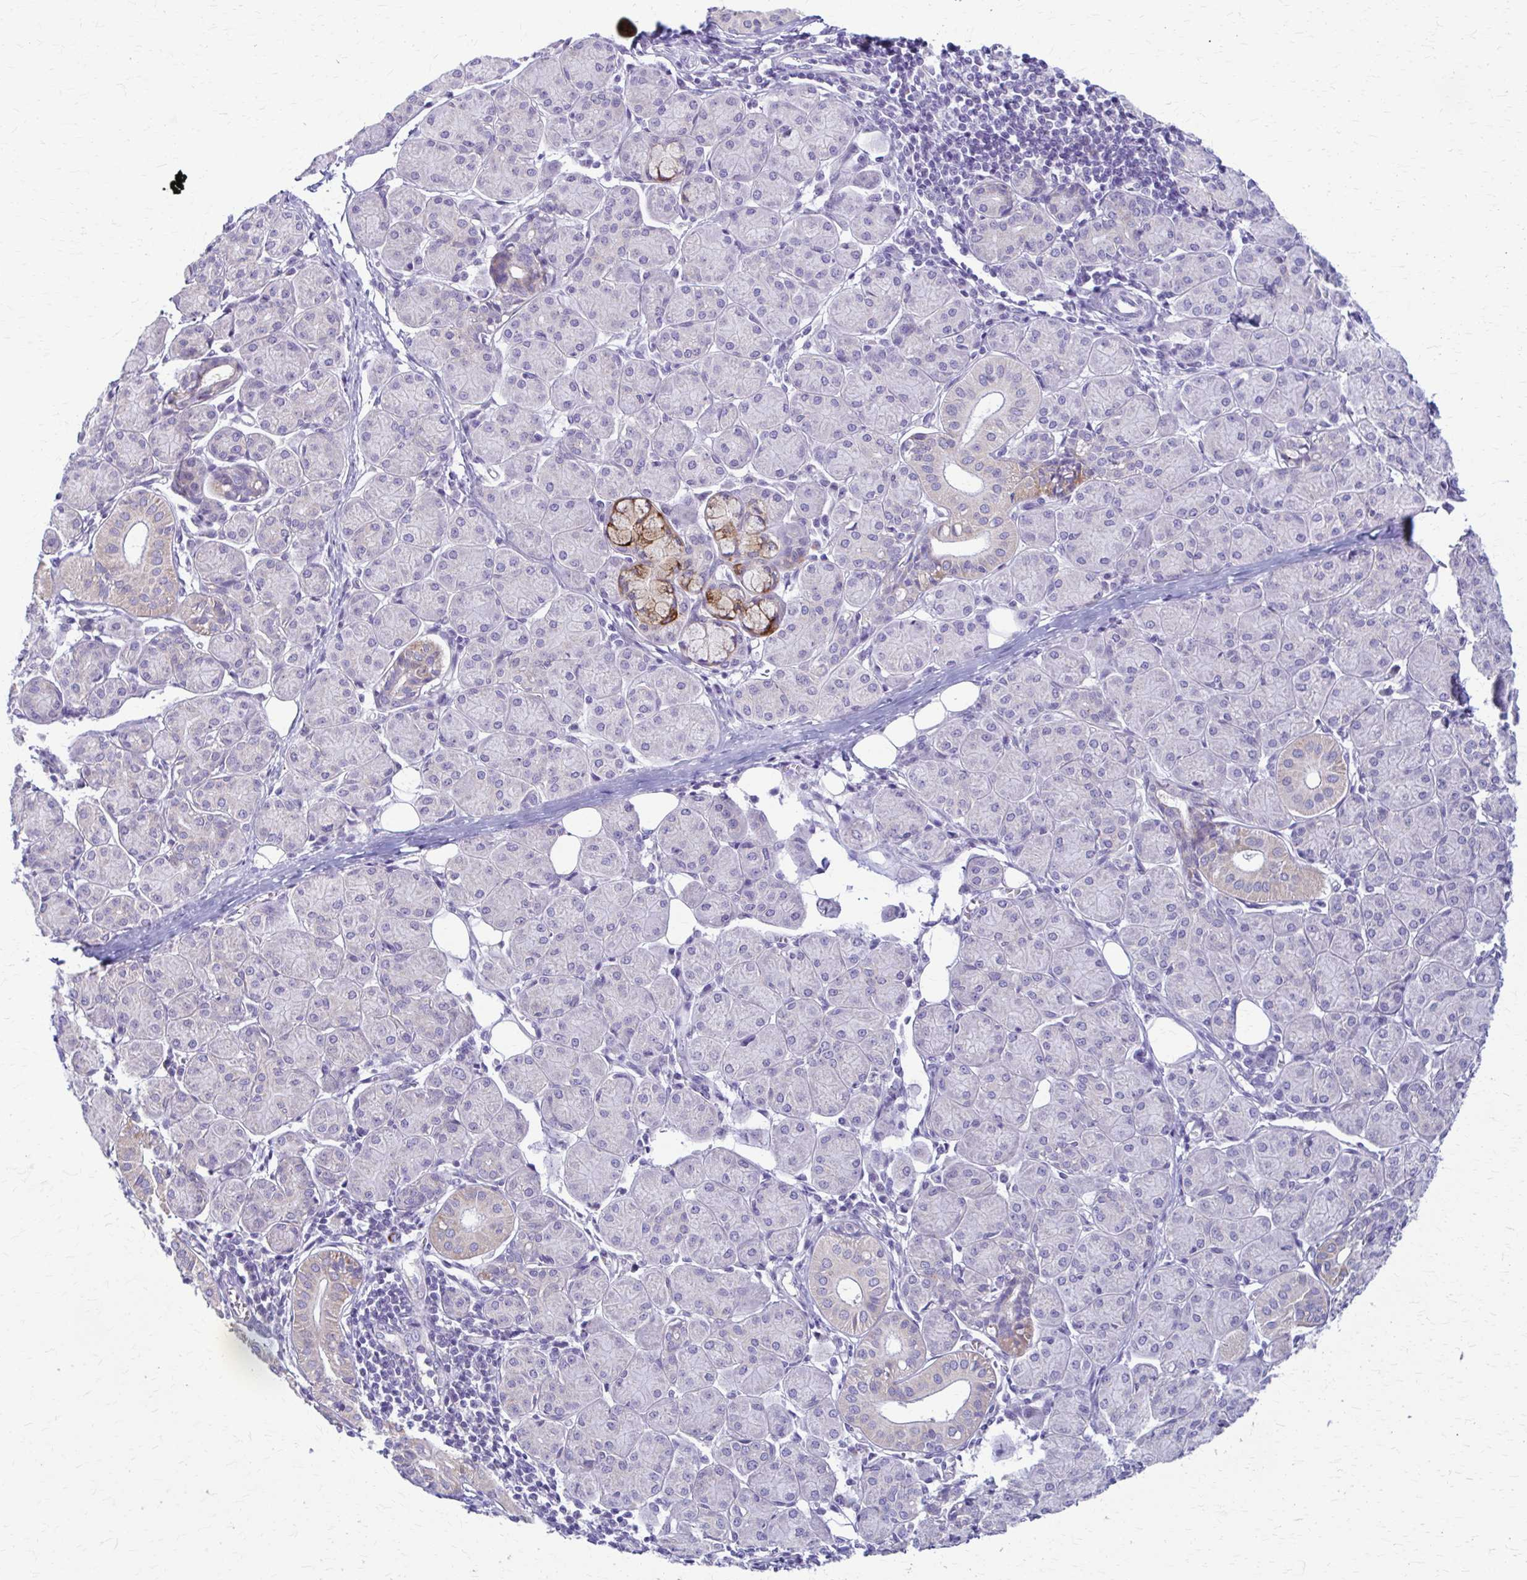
{"staining": {"intensity": "weak", "quantity": "<25%", "location": "cytoplasmic/membranous"}, "tissue": "salivary gland", "cell_type": "Glandular cells", "image_type": "normal", "snomed": [{"axis": "morphology", "description": "Normal tissue, NOS"}, {"axis": "morphology", "description": "Inflammation, NOS"}, {"axis": "topography", "description": "Lymph node"}, {"axis": "topography", "description": "Salivary gland"}], "caption": "DAB (3,3'-diaminobenzidine) immunohistochemical staining of unremarkable salivary gland demonstrates no significant positivity in glandular cells.", "gene": "SAMD13", "patient": {"sex": "male", "age": 3}}